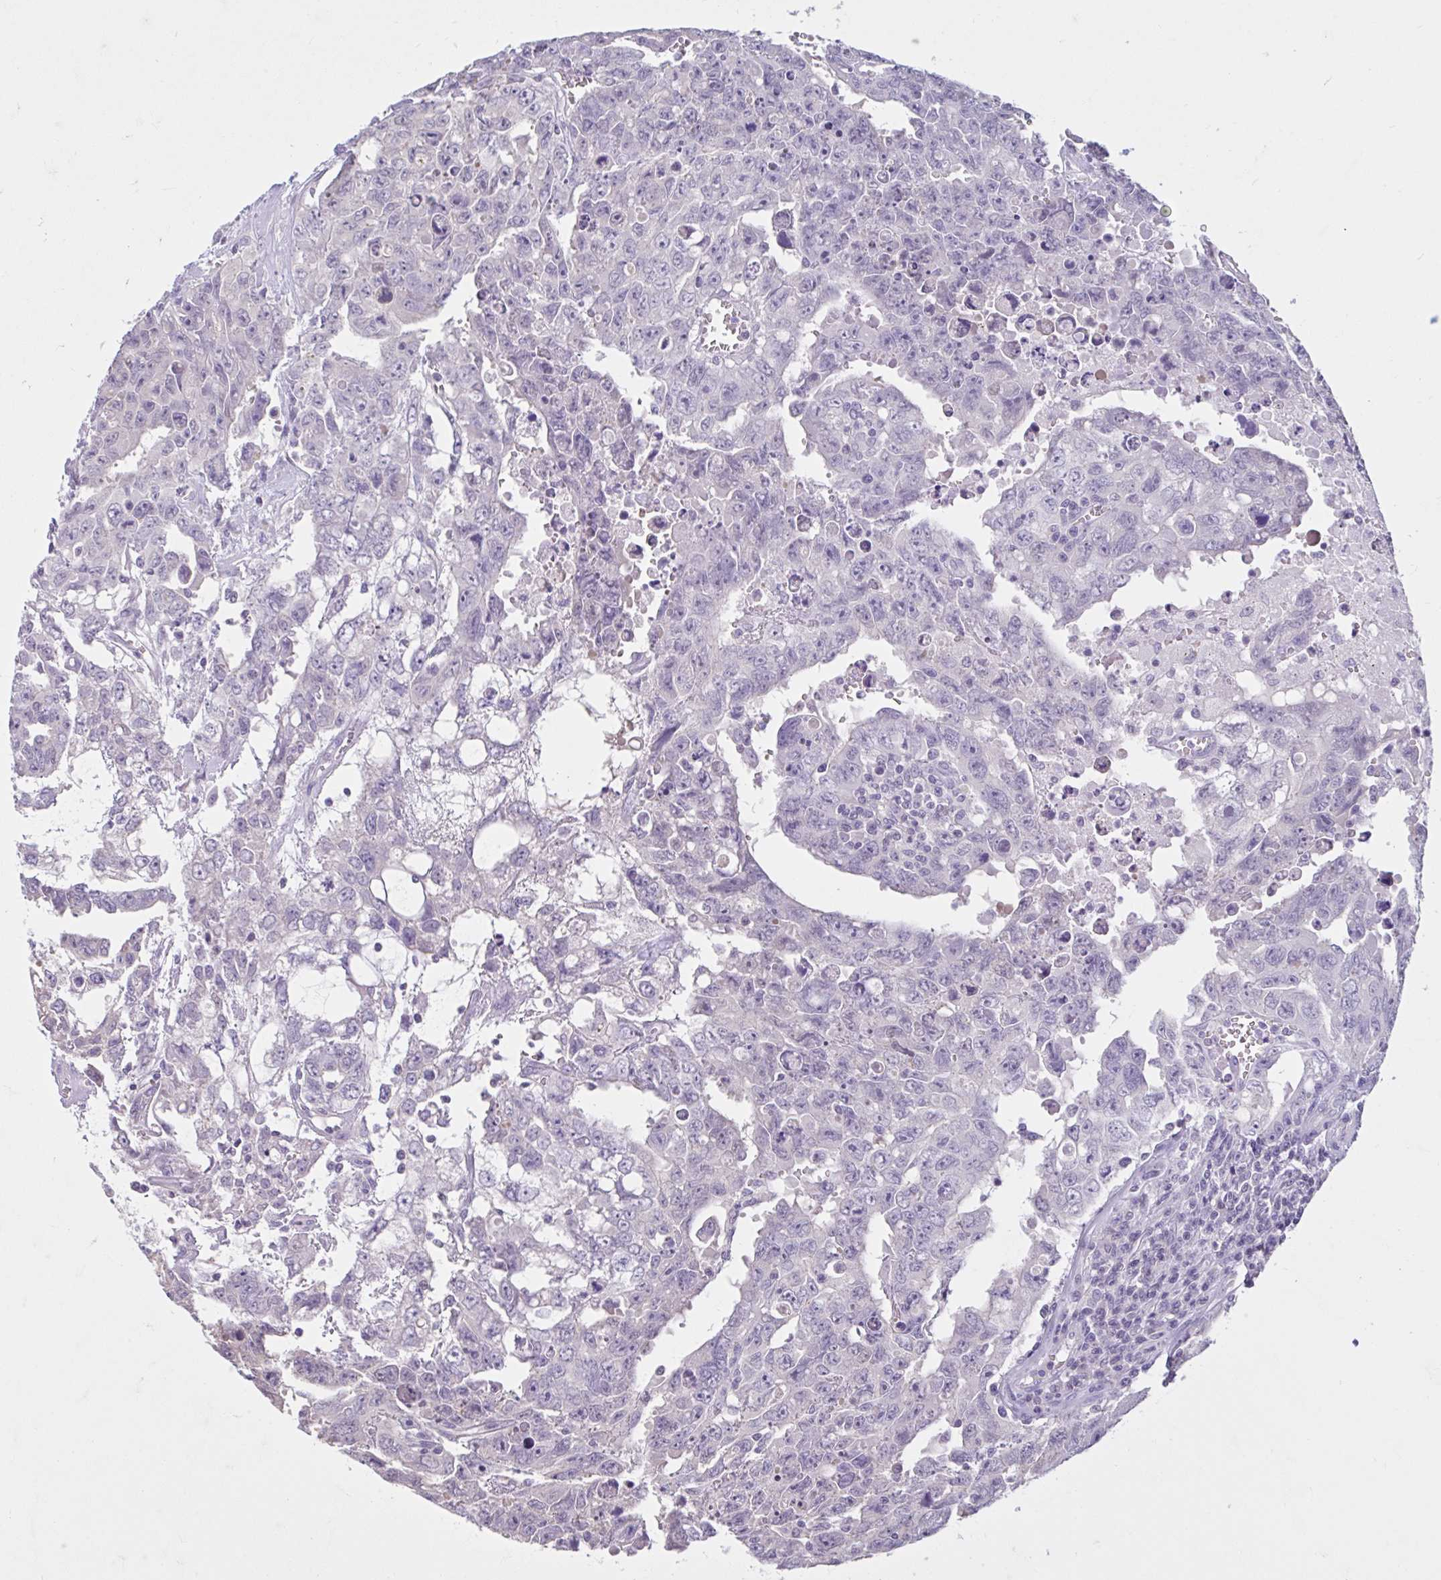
{"staining": {"intensity": "negative", "quantity": "none", "location": "none"}, "tissue": "testis cancer", "cell_type": "Tumor cells", "image_type": "cancer", "snomed": [{"axis": "morphology", "description": "Carcinoma, Embryonal, NOS"}, {"axis": "topography", "description": "Testis"}], "caption": "IHC histopathology image of embryonal carcinoma (testis) stained for a protein (brown), which exhibits no staining in tumor cells.", "gene": "CDH19", "patient": {"sex": "male", "age": 24}}